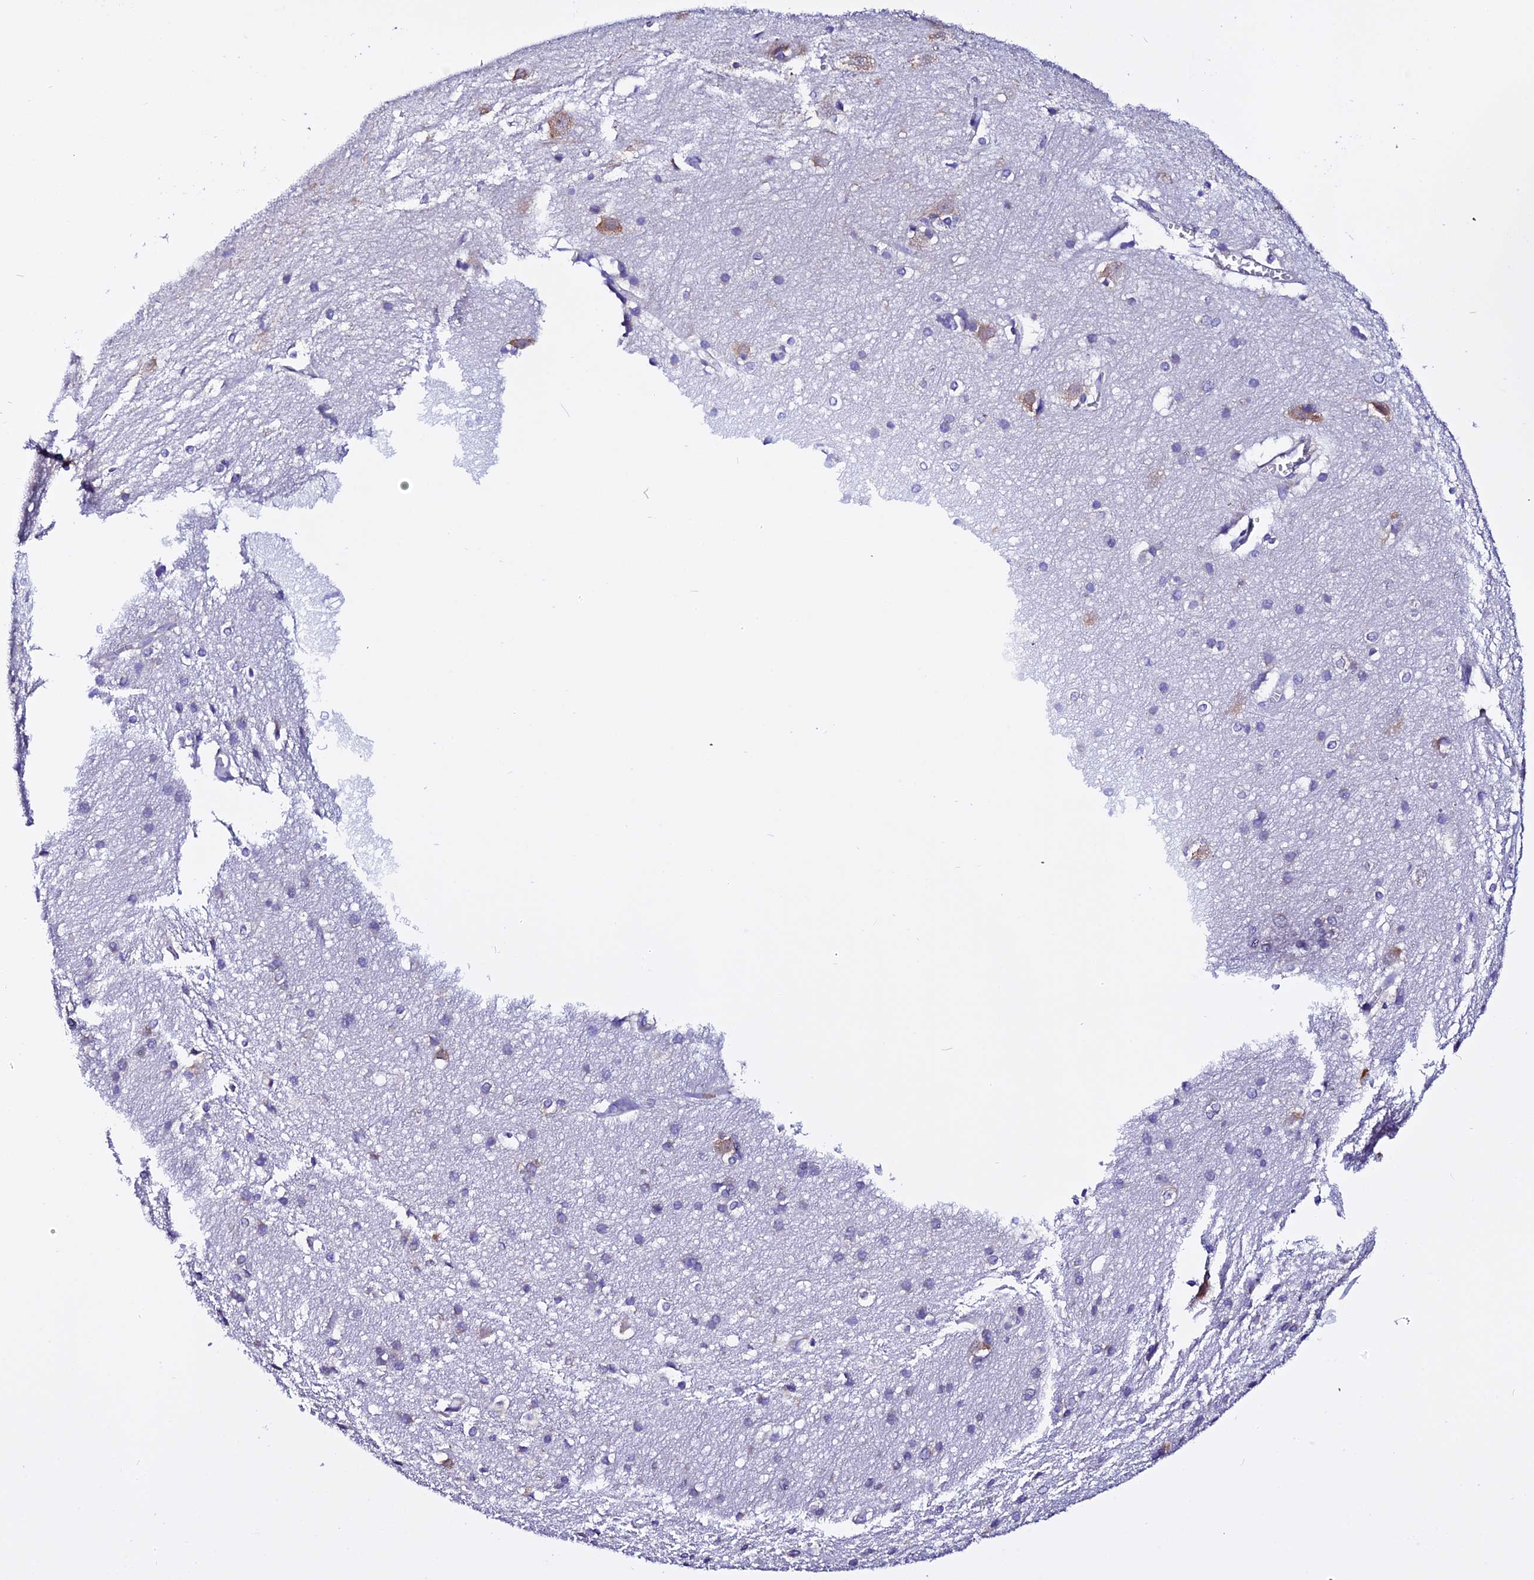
{"staining": {"intensity": "negative", "quantity": "none", "location": "none"}, "tissue": "cerebral cortex", "cell_type": "Endothelial cells", "image_type": "normal", "snomed": [{"axis": "morphology", "description": "Normal tissue, NOS"}, {"axis": "topography", "description": "Cerebral cortex"}], "caption": "Immunohistochemical staining of benign human cerebral cortex shows no significant expression in endothelial cells.", "gene": "EEF1G", "patient": {"sex": "male", "age": 54}}